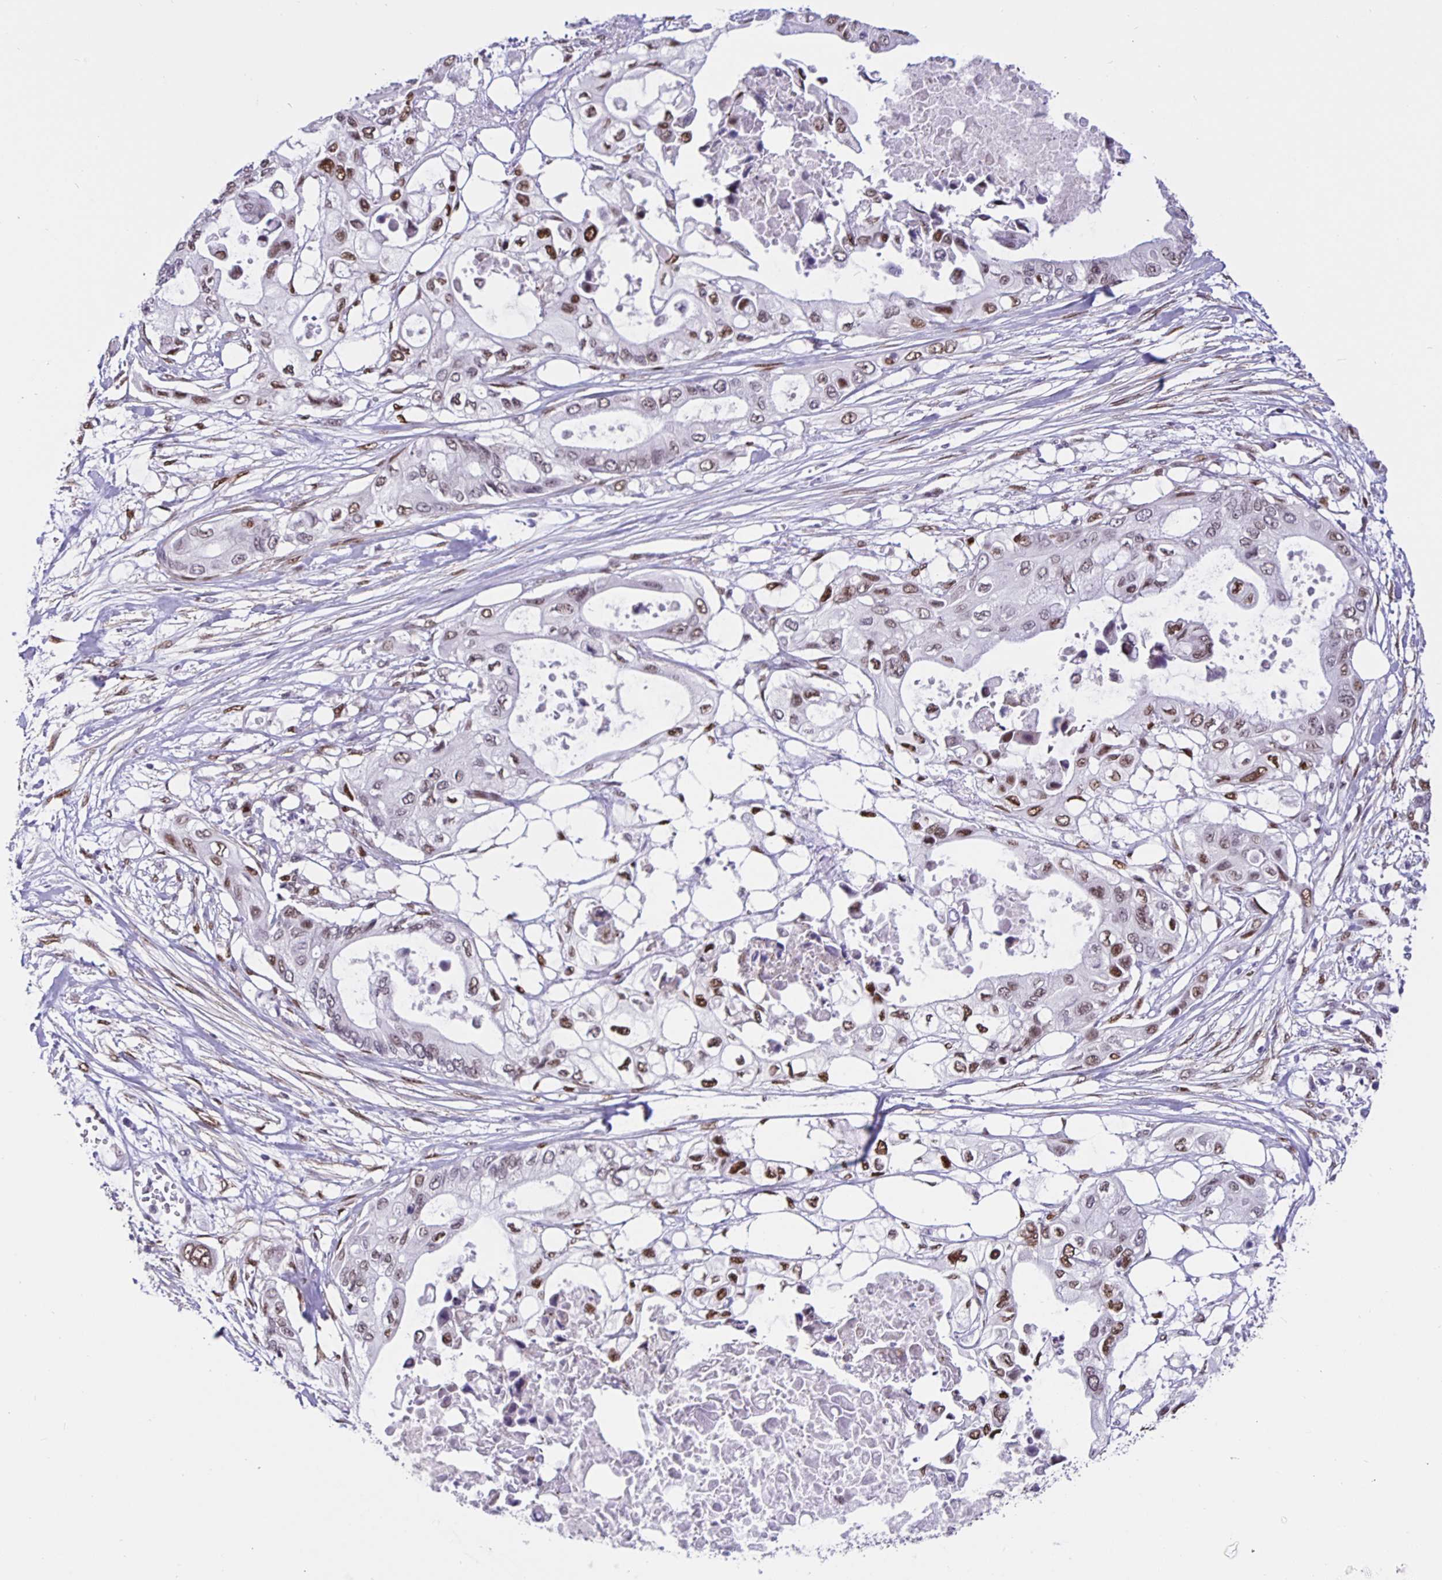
{"staining": {"intensity": "moderate", "quantity": "25%-75%", "location": "nuclear"}, "tissue": "pancreatic cancer", "cell_type": "Tumor cells", "image_type": "cancer", "snomed": [{"axis": "morphology", "description": "Adenocarcinoma, NOS"}, {"axis": "topography", "description": "Pancreas"}], "caption": "Pancreatic cancer stained for a protein displays moderate nuclear positivity in tumor cells. The protein is stained brown, and the nuclei are stained in blue (DAB (3,3'-diaminobenzidine) IHC with brightfield microscopy, high magnification).", "gene": "FOSL2", "patient": {"sex": "female", "age": 63}}